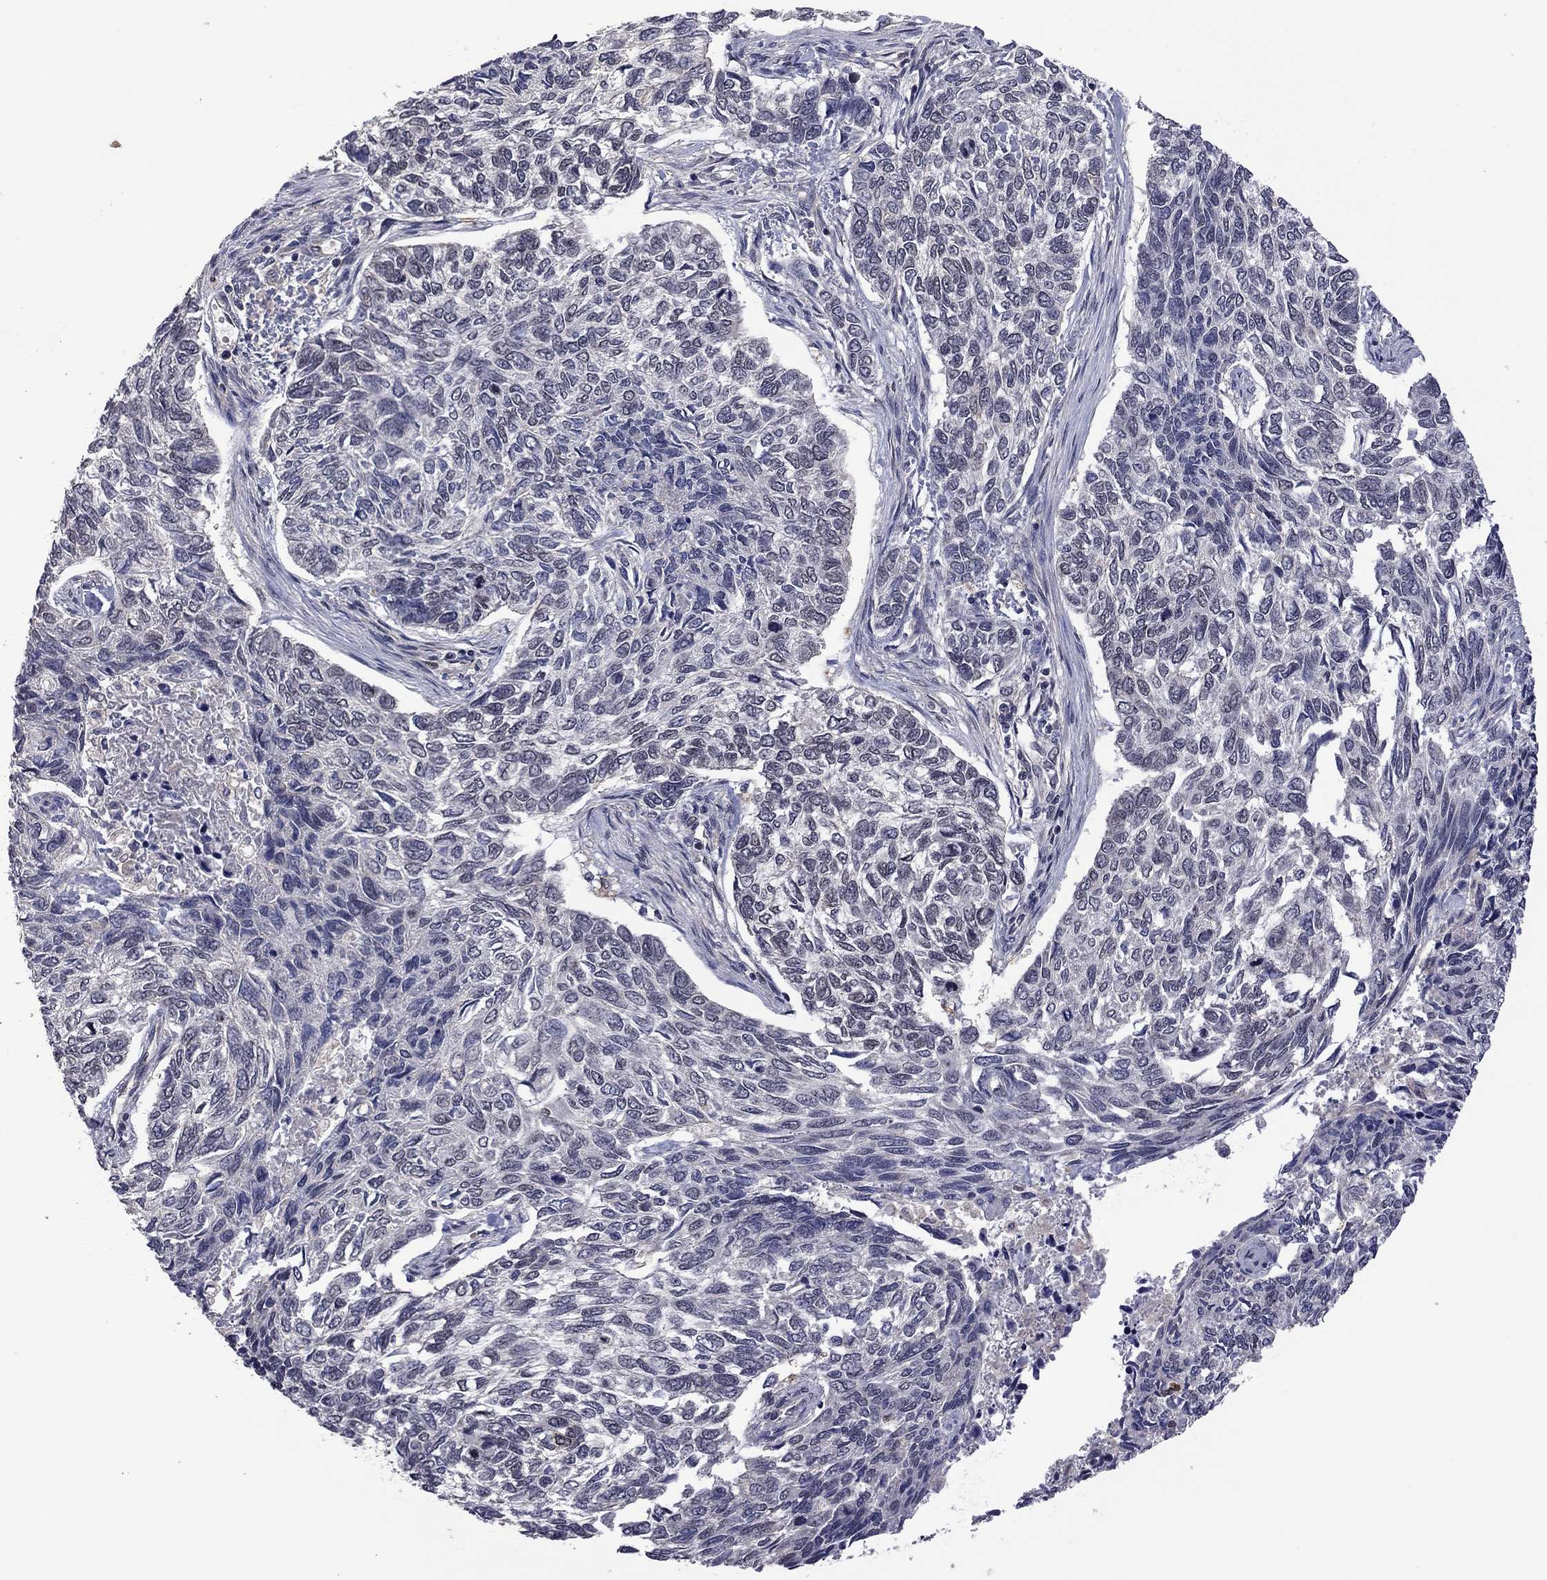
{"staining": {"intensity": "moderate", "quantity": "<25%", "location": "cytoplasmic/membranous"}, "tissue": "skin cancer", "cell_type": "Tumor cells", "image_type": "cancer", "snomed": [{"axis": "morphology", "description": "Basal cell carcinoma"}, {"axis": "topography", "description": "Skin"}], "caption": "Basal cell carcinoma (skin) stained with immunohistochemistry (IHC) exhibits moderate cytoplasmic/membranous expression in about <25% of tumor cells.", "gene": "GPAA1", "patient": {"sex": "female", "age": 65}}